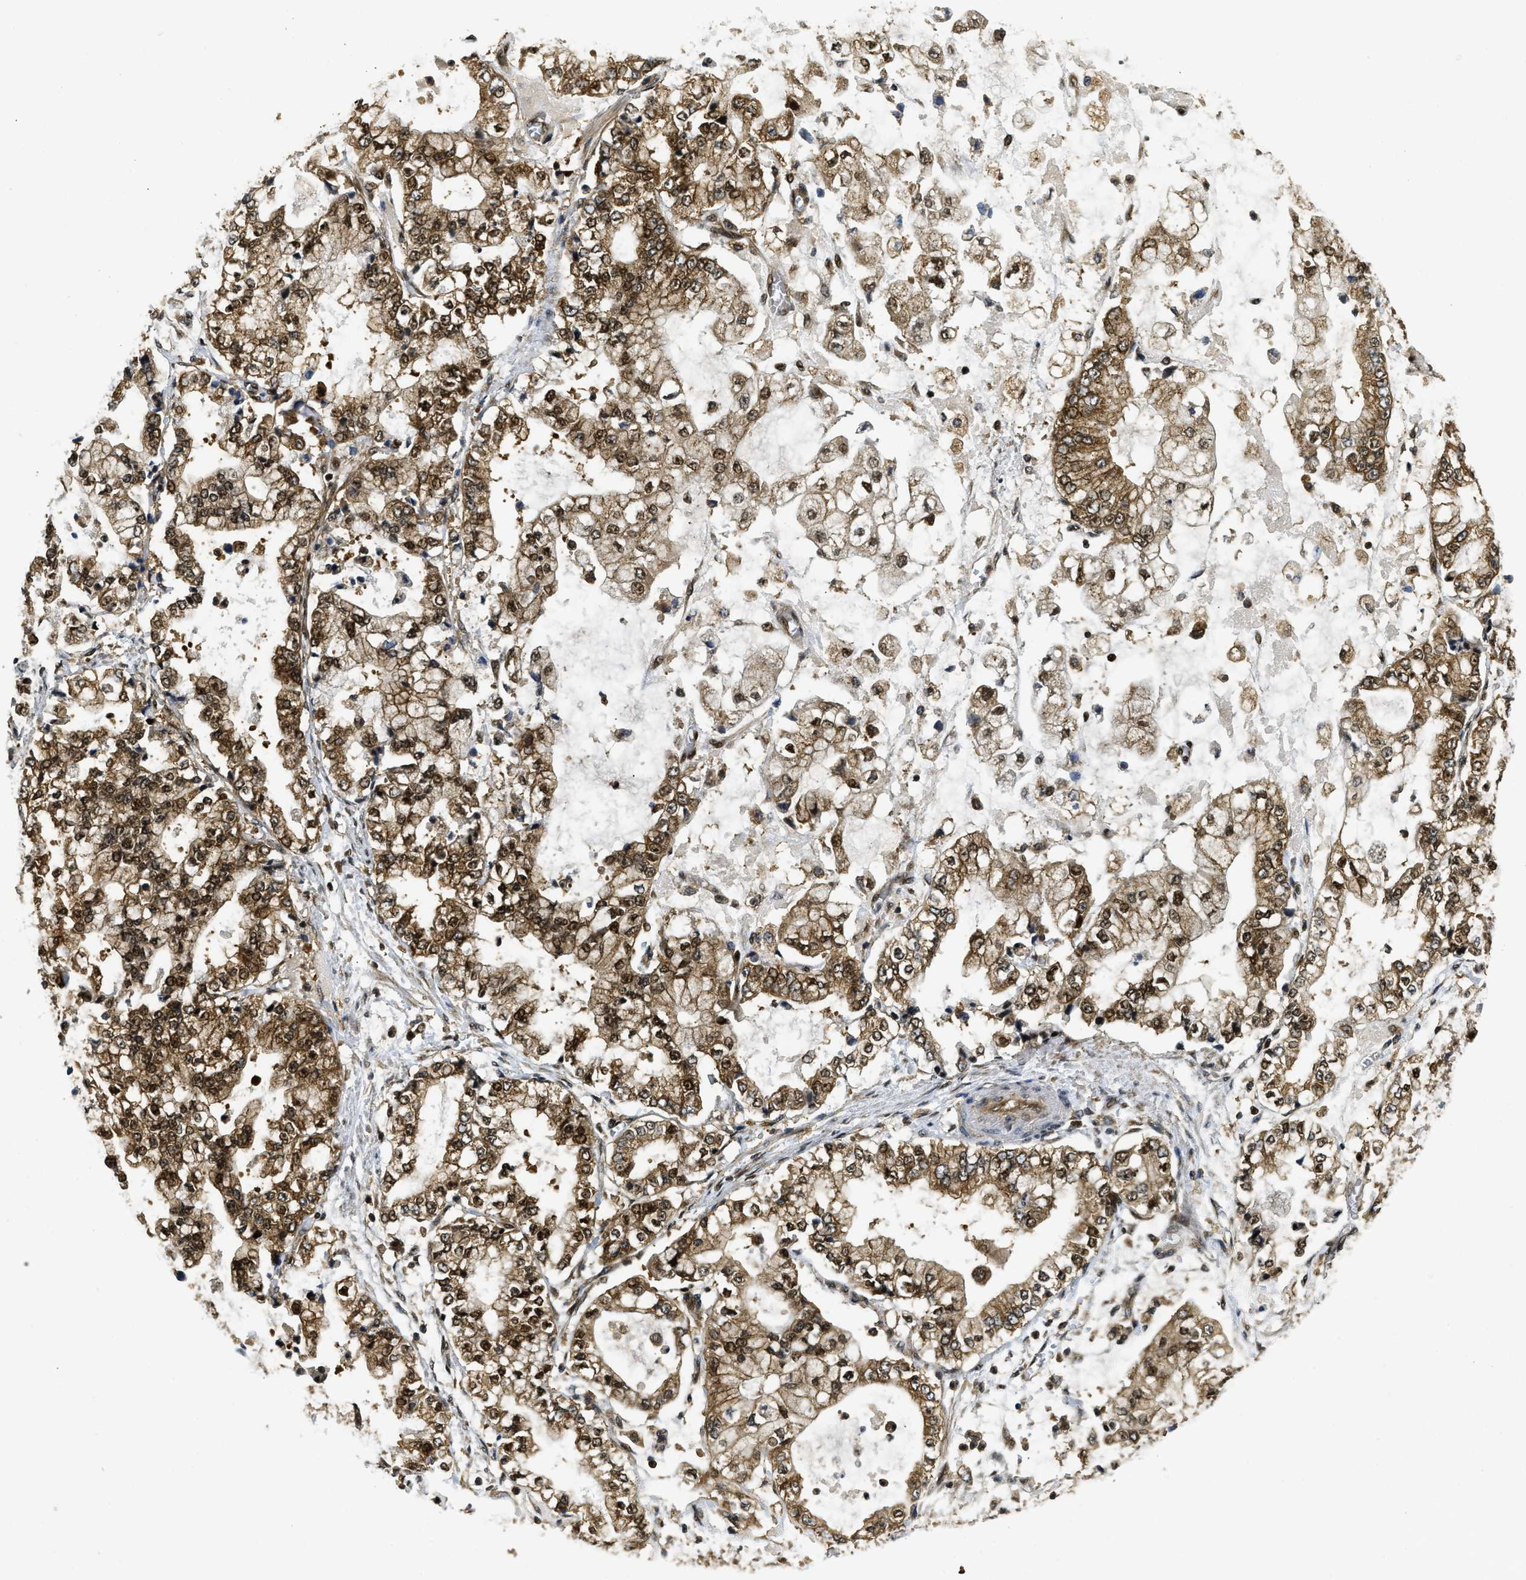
{"staining": {"intensity": "moderate", "quantity": ">75%", "location": "cytoplasmic/membranous,nuclear"}, "tissue": "stomach cancer", "cell_type": "Tumor cells", "image_type": "cancer", "snomed": [{"axis": "morphology", "description": "Adenocarcinoma, NOS"}, {"axis": "topography", "description": "Stomach"}], "caption": "Protein staining shows moderate cytoplasmic/membranous and nuclear positivity in about >75% of tumor cells in stomach cancer (adenocarcinoma).", "gene": "ADSL", "patient": {"sex": "male", "age": 76}}